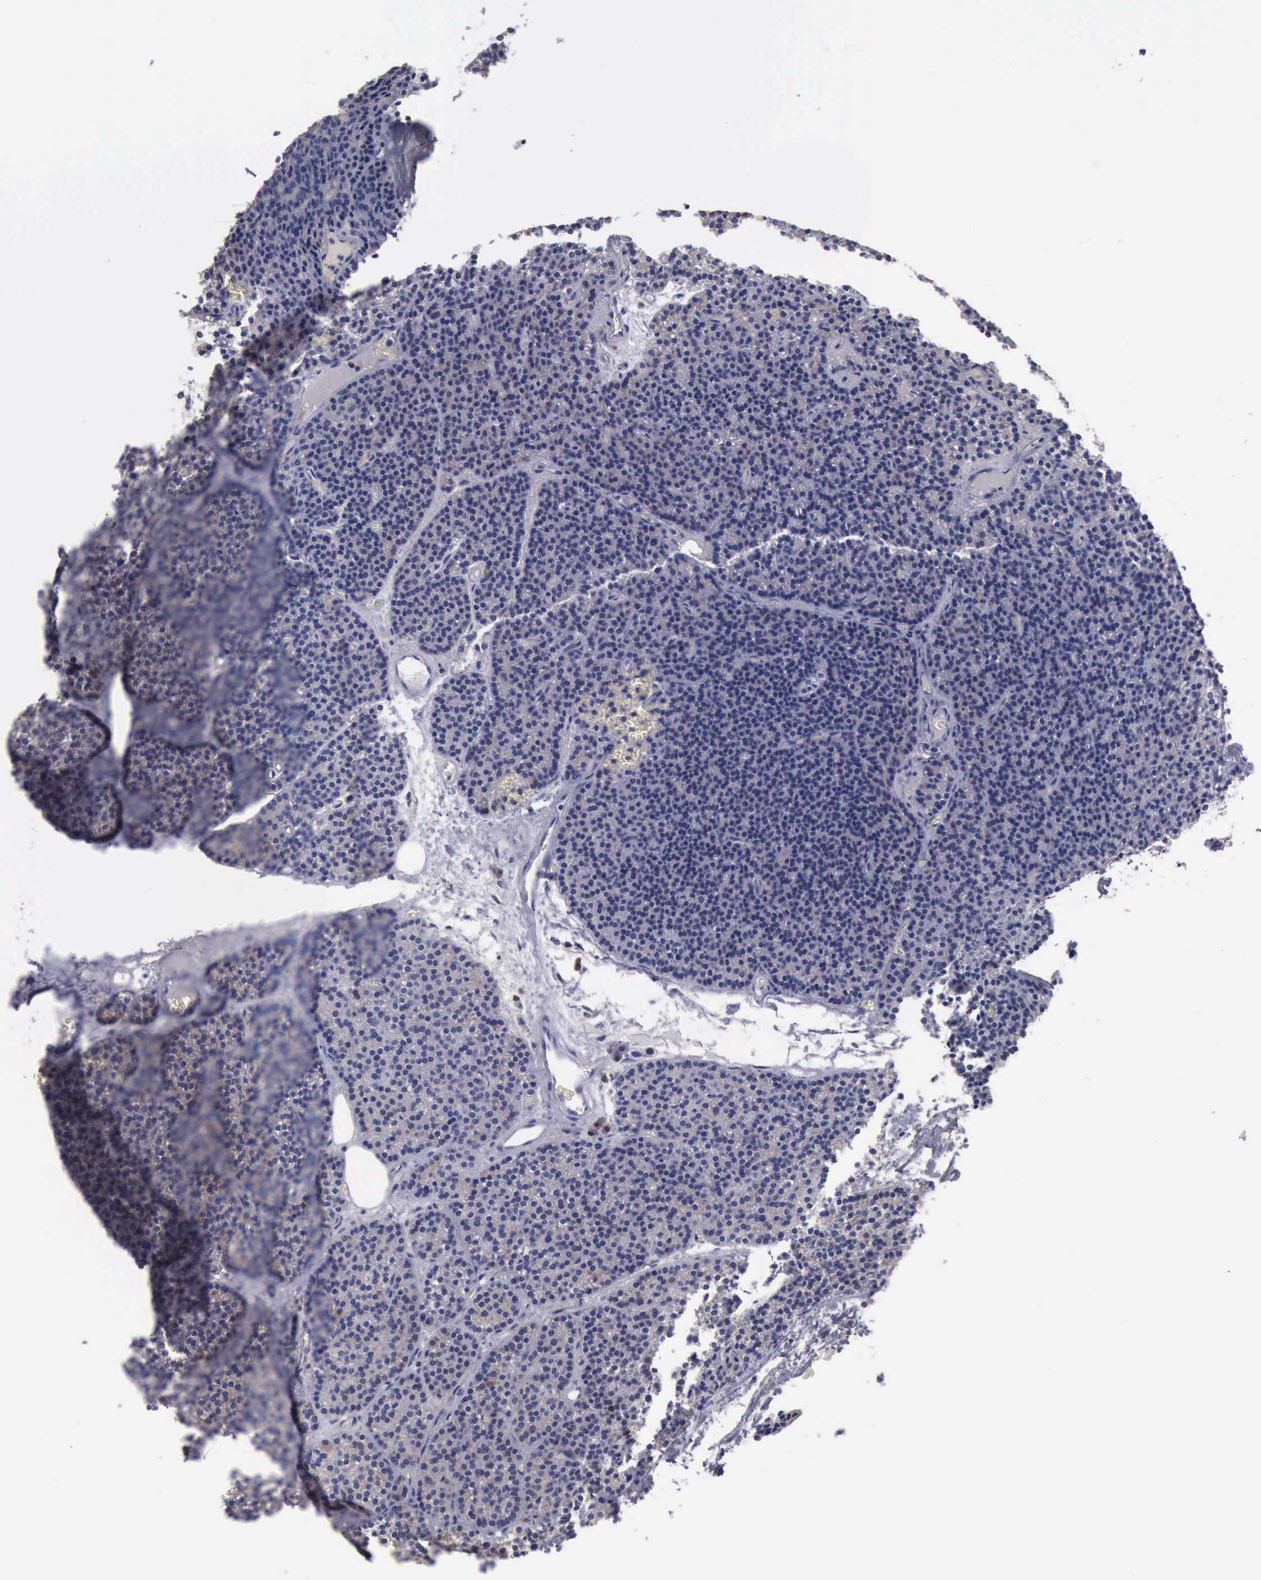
{"staining": {"intensity": "negative", "quantity": "none", "location": "none"}, "tissue": "parathyroid gland", "cell_type": "Glandular cells", "image_type": "normal", "snomed": [{"axis": "morphology", "description": "Normal tissue, NOS"}, {"axis": "topography", "description": "Parathyroid gland"}], "caption": "Immunohistochemistry (IHC) histopathology image of benign parathyroid gland: human parathyroid gland stained with DAB (3,3'-diaminobenzidine) displays no significant protein positivity in glandular cells. (DAB immunohistochemistry with hematoxylin counter stain).", "gene": "CEP128", "patient": {"sex": "male", "age": 57}}